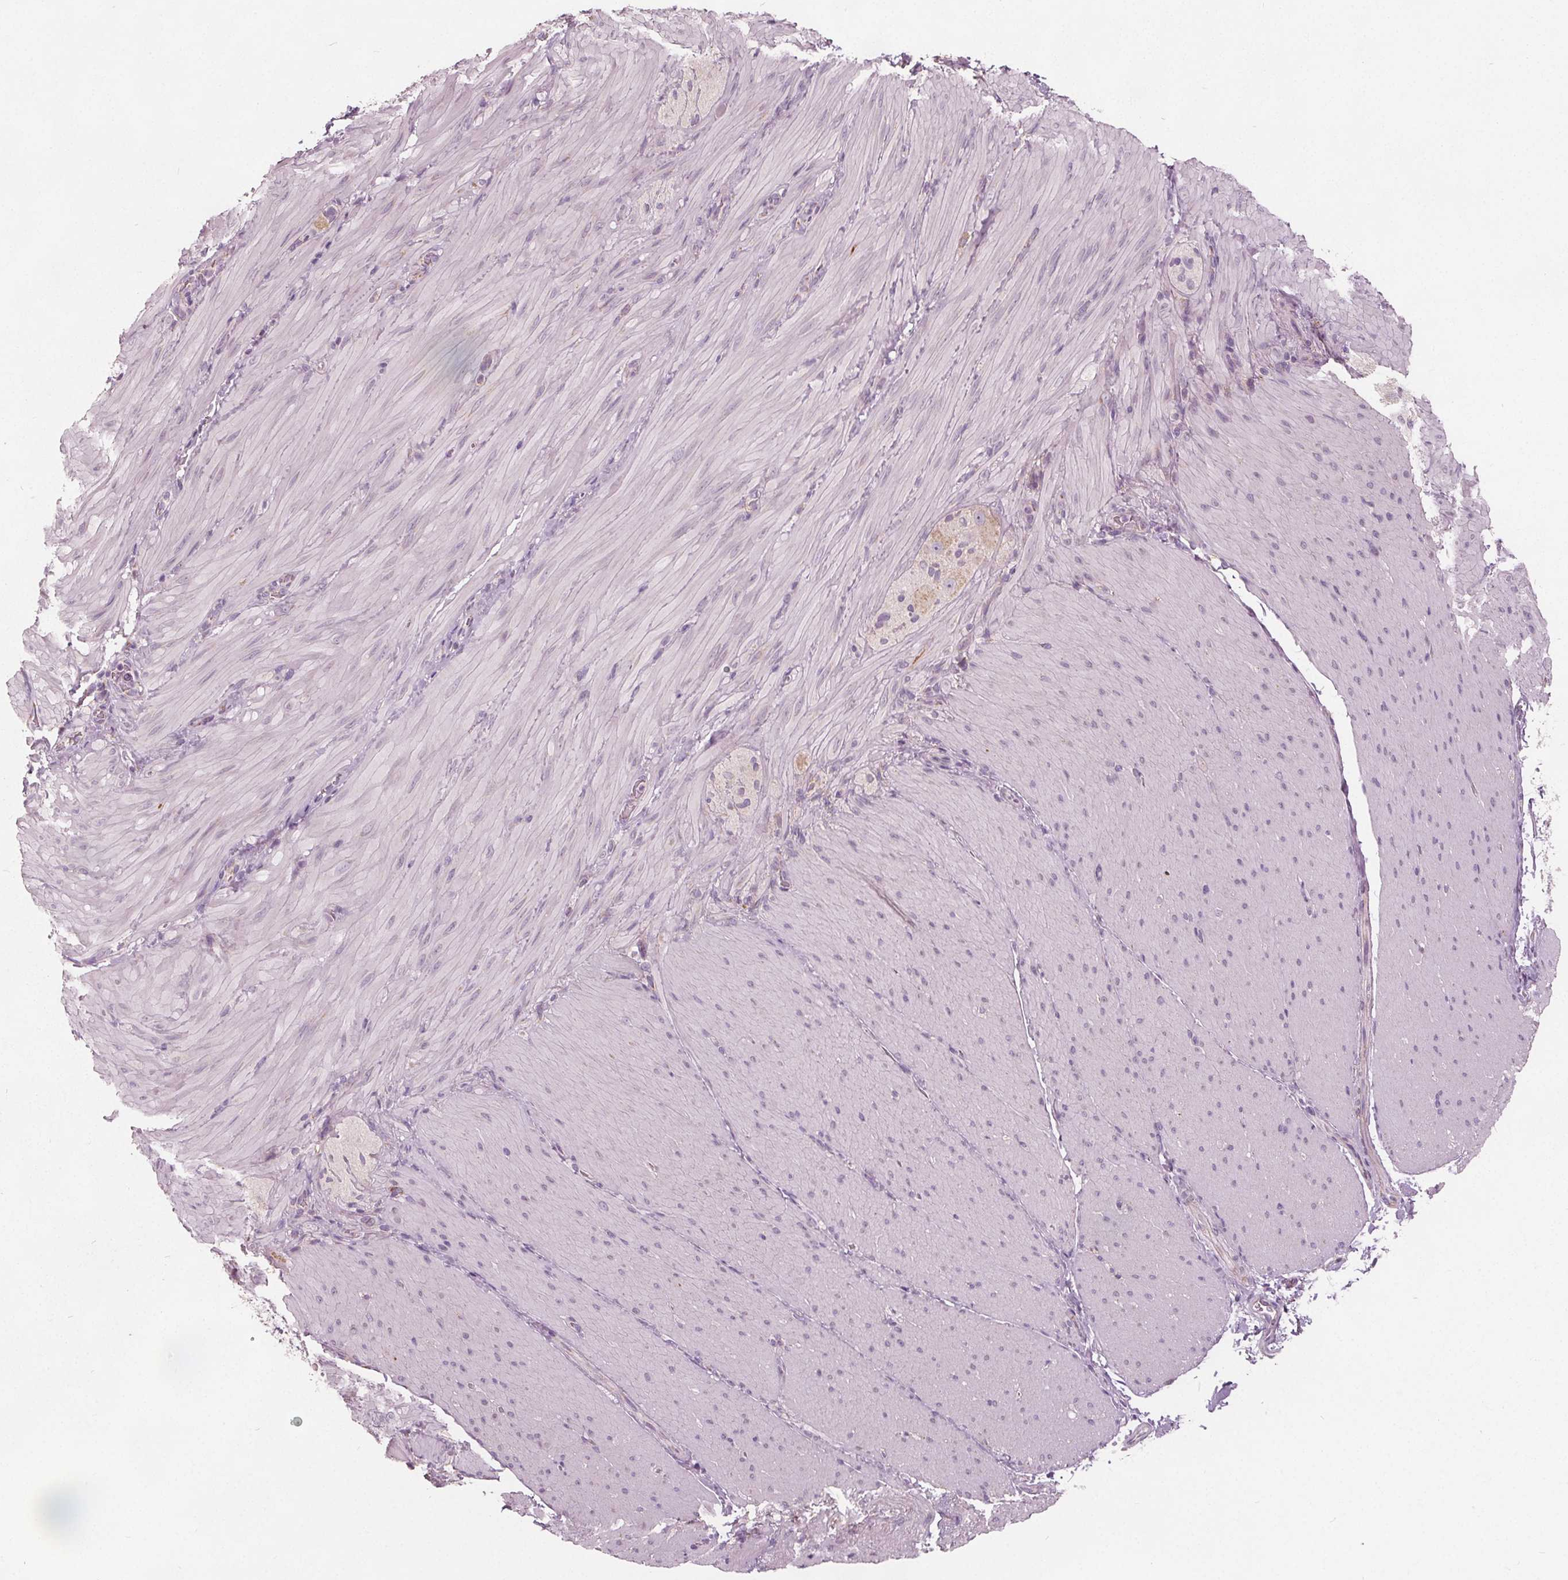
{"staining": {"intensity": "negative", "quantity": "none", "location": "none"}, "tissue": "smooth muscle", "cell_type": "Smooth muscle cells", "image_type": "normal", "snomed": [{"axis": "morphology", "description": "Normal tissue, NOS"}, {"axis": "topography", "description": "Smooth muscle"}, {"axis": "topography", "description": "Colon"}], "caption": "Immunohistochemistry (IHC) histopathology image of normal smooth muscle: human smooth muscle stained with DAB exhibits no significant protein expression in smooth muscle cells.", "gene": "ECI2", "patient": {"sex": "male", "age": 73}}